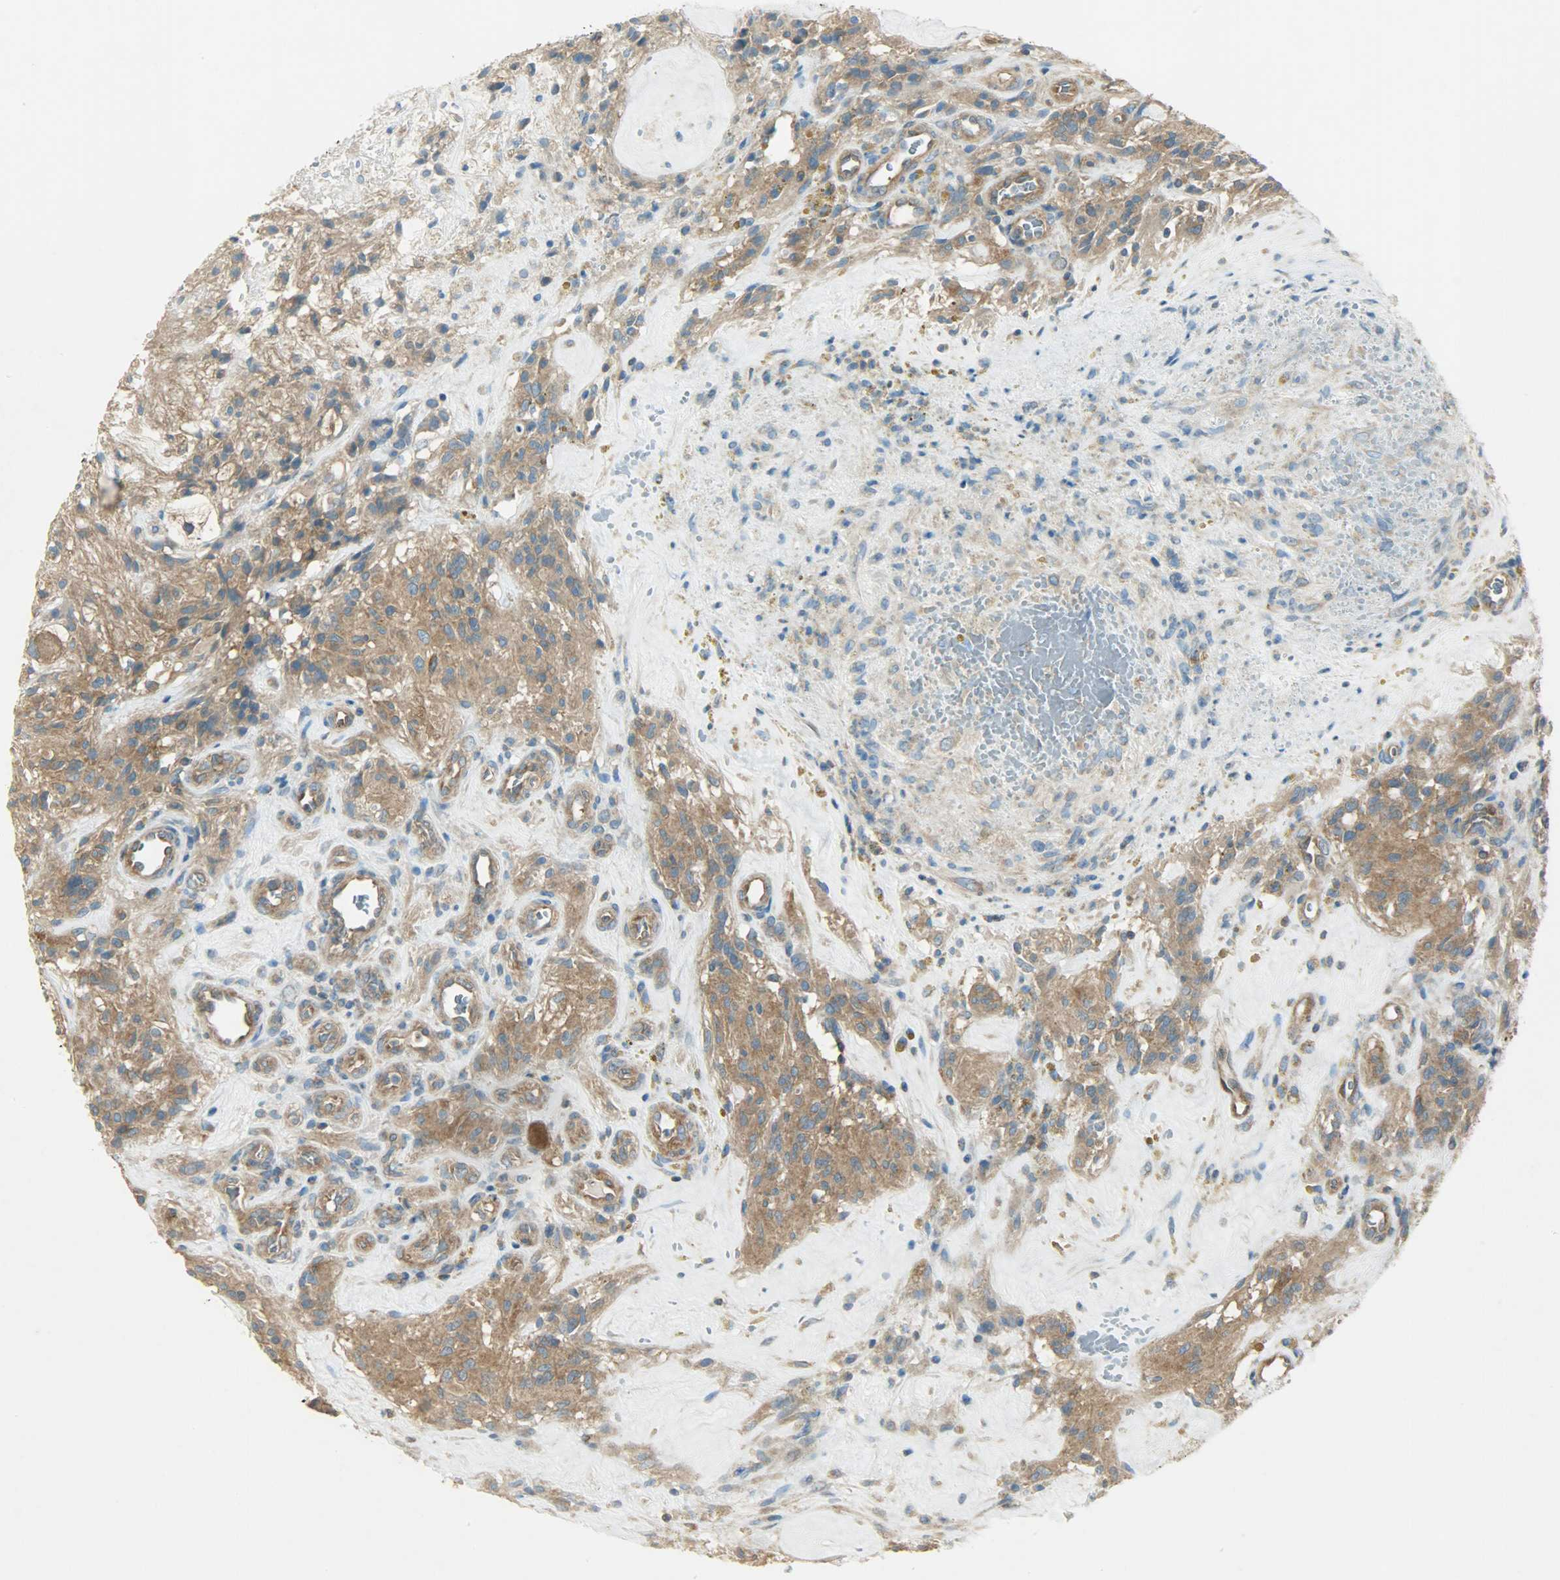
{"staining": {"intensity": "strong", "quantity": ">75%", "location": "cytoplasmic/membranous"}, "tissue": "glioma", "cell_type": "Tumor cells", "image_type": "cancer", "snomed": [{"axis": "morphology", "description": "Normal tissue, NOS"}, {"axis": "morphology", "description": "Glioma, malignant, High grade"}, {"axis": "topography", "description": "Cerebral cortex"}], "caption": "Protein expression analysis of human malignant glioma (high-grade) reveals strong cytoplasmic/membranous positivity in about >75% of tumor cells.", "gene": "TSC22D2", "patient": {"sex": "male", "age": 56}}